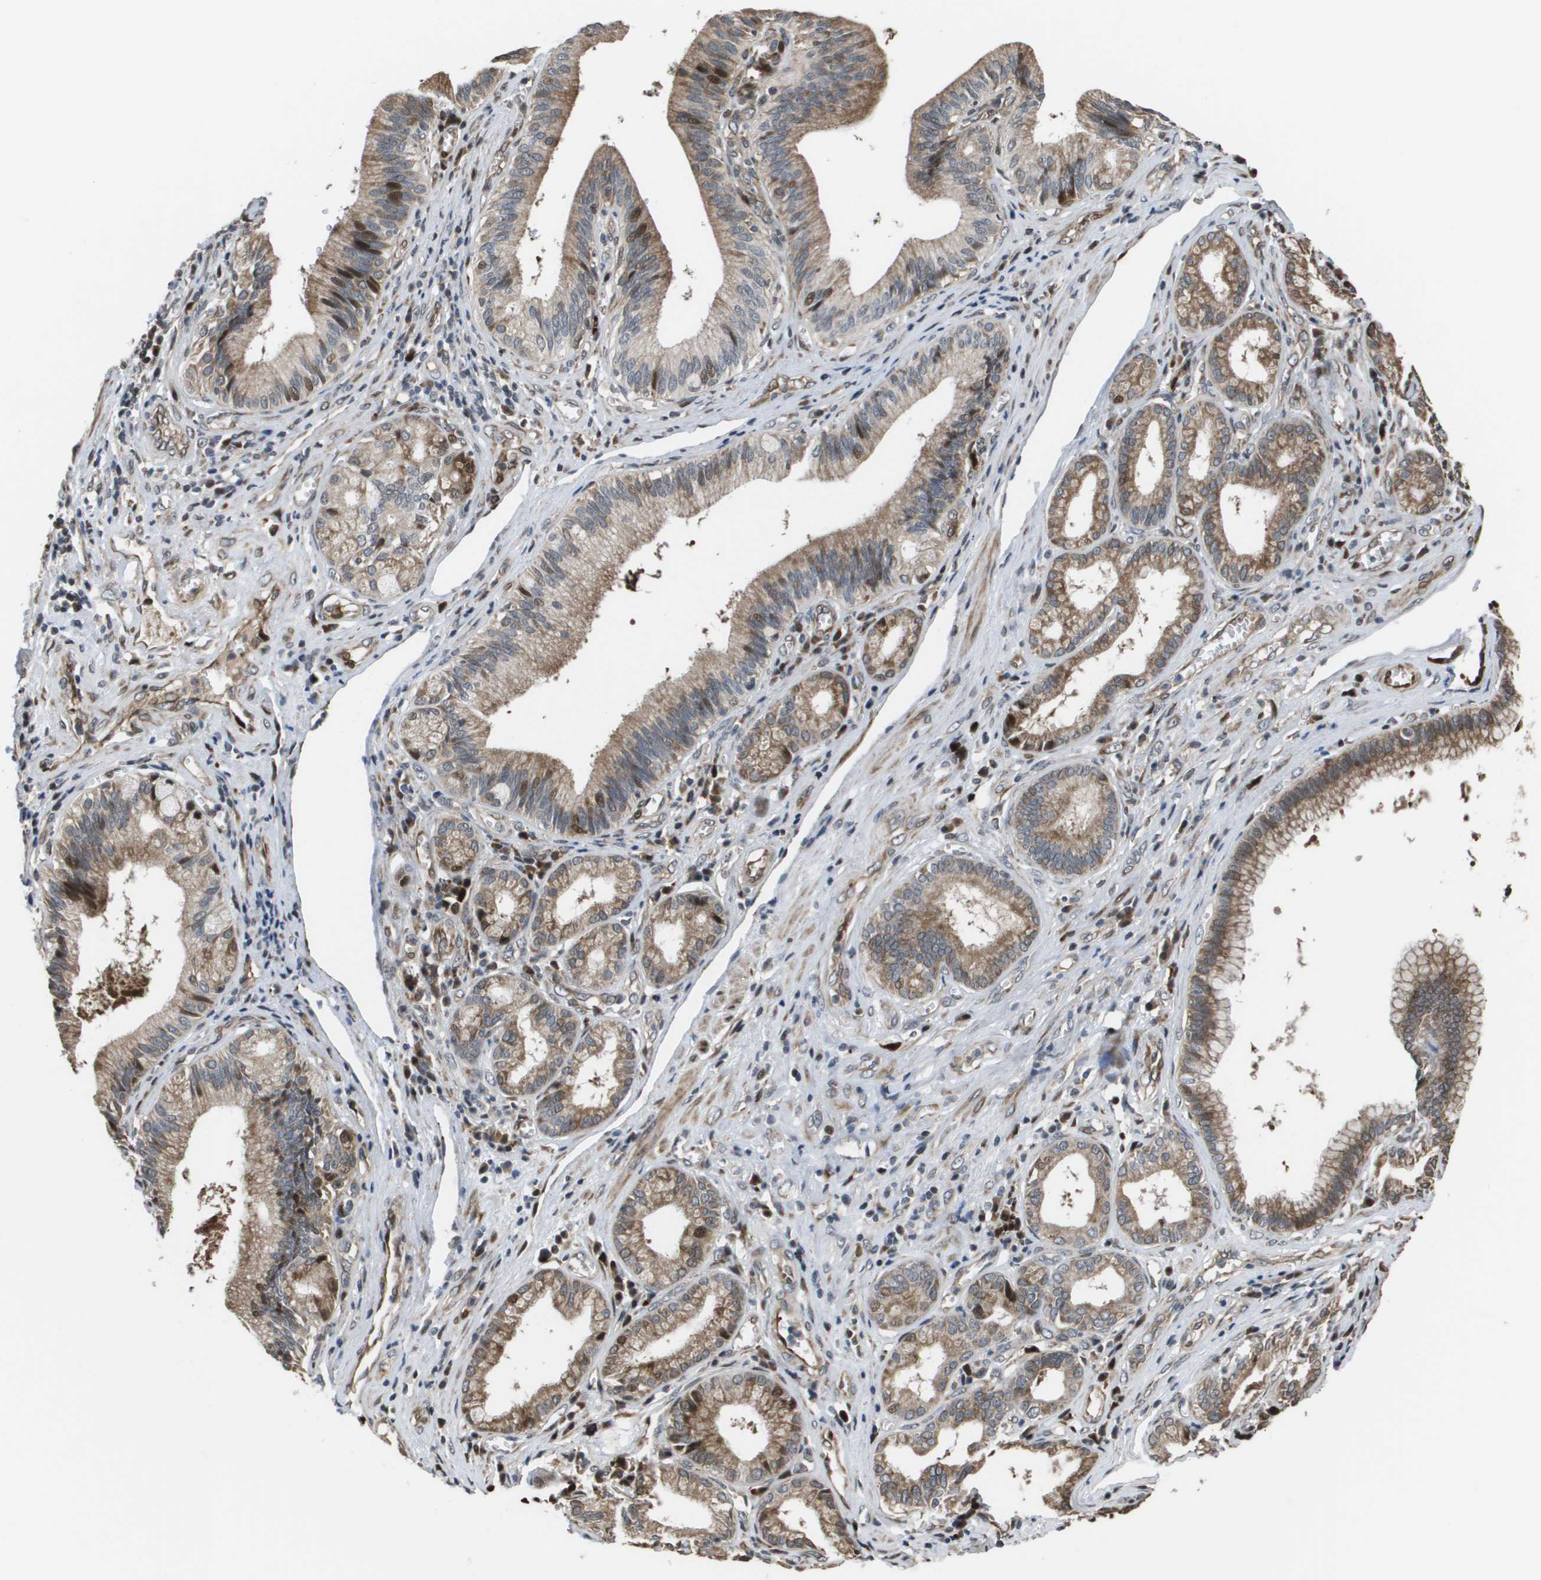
{"staining": {"intensity": "moderate", "quantity": ">75%", "location": "cytoplasmic/membranous,nuclear"}, "tissue": "pancreatic cancer", "cell_type": "Tumor cells", "image_type": "cancer", "snomed": [{"axis": "morphology", "description": "Adenocarcinoma, NOS"}, {"axis": "topography", "description": "Pancreas"}], "caption": "An IHC image of neoplastic tissue is shown. Protein staining in brown labels moderate cytoplasmic/membranous and nuclear positivity in pancreatic cancer within tumor cells. Immunohistochemistry stains the protein of interest in brown and the nuclei are stained blue.", "gene": "AXIN2", "patient": {"sex": "female", "age": 75}}